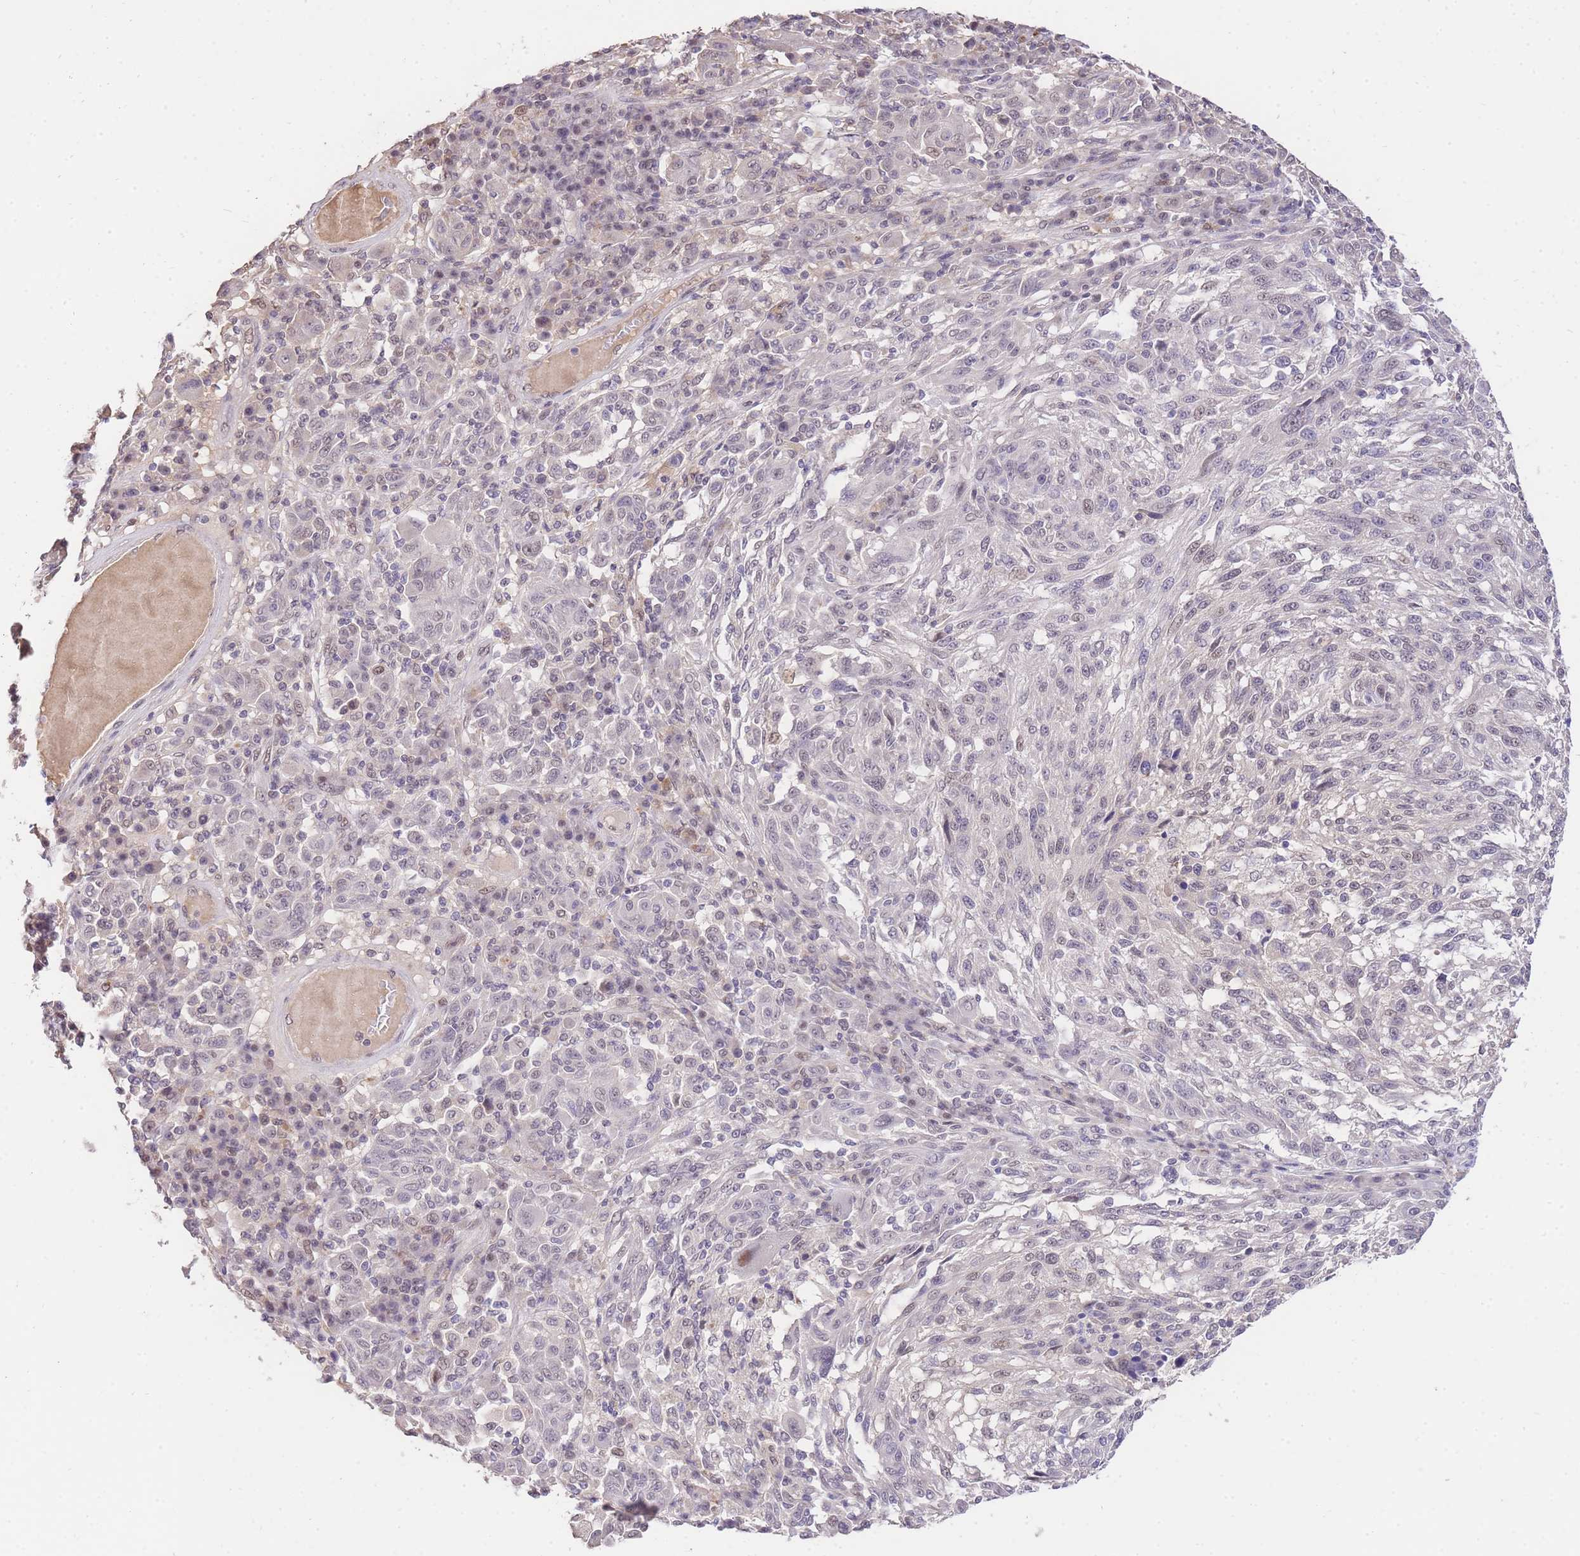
{"staining": {"intensity": "moderate", "quantity": "<25%", "location": "nuclear"}, "tissue": "melanoma", "cell_type": "Tumor cells", "image_type": "cancer", "snomed": [{"axis": "morphology", "description": "Malignant melanoma, NOS"}, {"axis": "topography", "description": "Skin"}], "caption": "A high-resolution histopathology image shows immunohistochemistry staining of melanoma, which shows moderate nuclear staining in about <25% of tumor cells.", "gene": "UBXN7", "patient": {"sex": "male", "age": 53}}